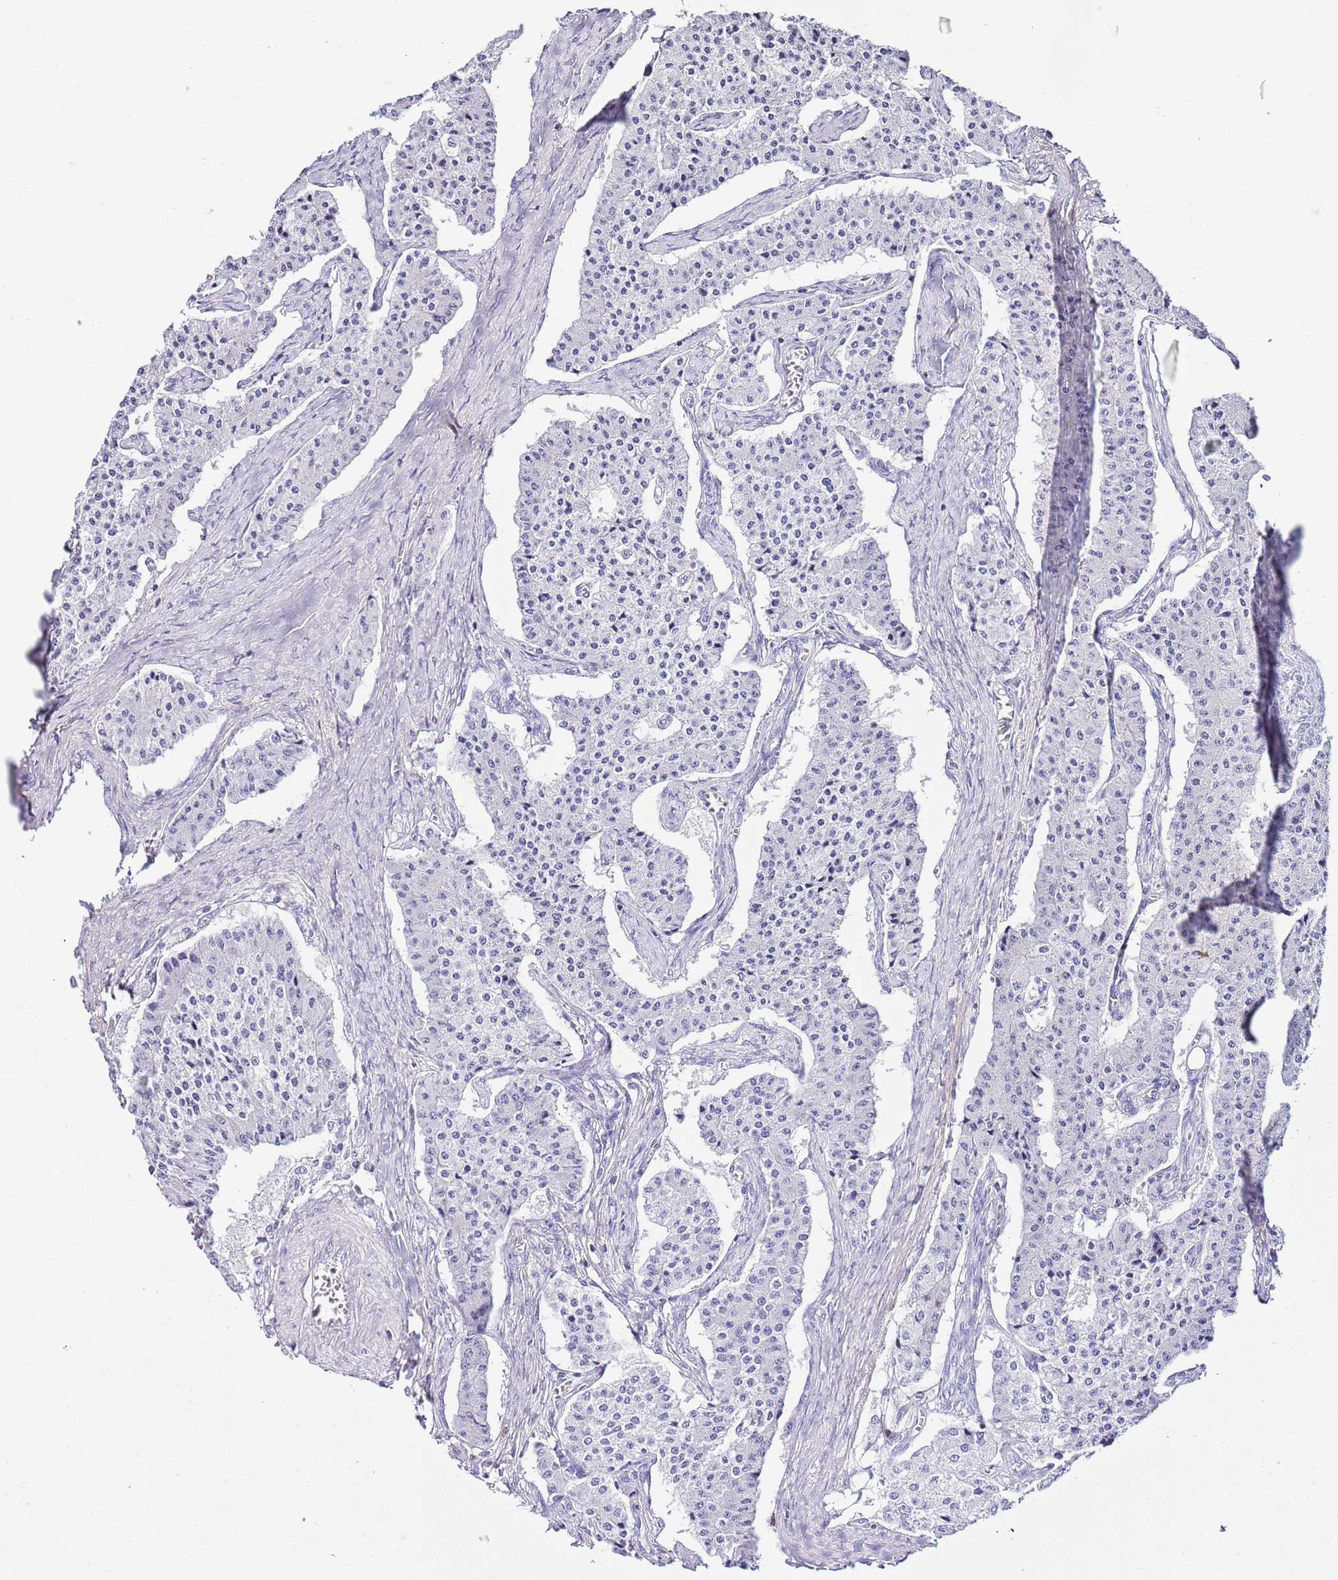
{"staining": {"intensity": "negative", "quantity": "none", "location": "none"}, "tissue": "carcinoid", "cell_type": "Tumor cells", "image_type": "cancer", "snomed": [{"axis": "morphology", "description": "Carcinoid, malignant, NOS"}, {"axis": "topography", "description": "Colon"}], "caption": "DAB immunohistochemical staining of human malignant carcinoid displays no significant positivity in tumor cells. Brightfield microscopy of IHC stained with DAB (3,3'-diaminobenzidine) (brown) and hematoxylin (blue), captured at high magnification.", "gene": "CNN2", "patient": {"sex": "female", "age": 52}}